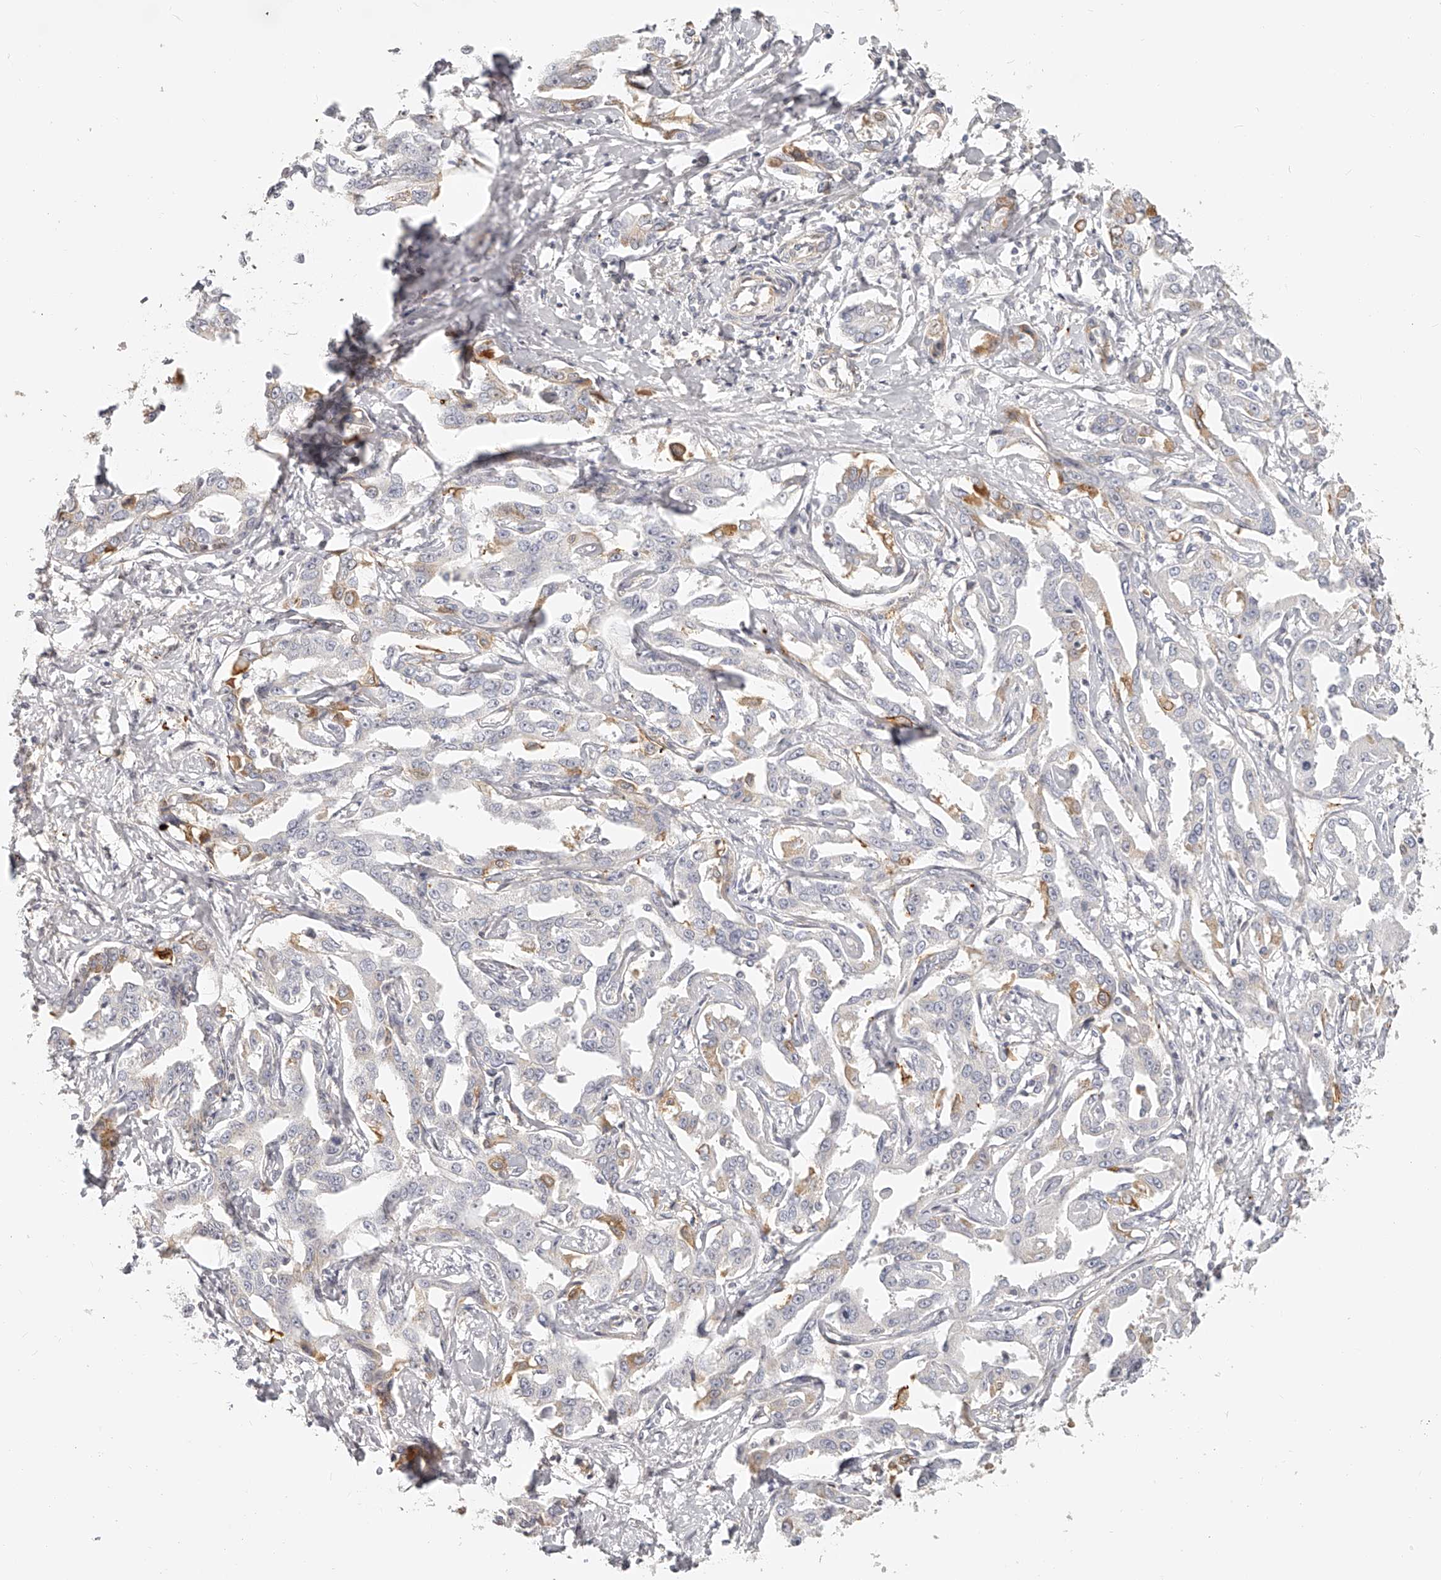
{"staining": {"intensity": "weak", "quantity": "<25%", "location": "cytoplasmic/membranous"}, "tissue": "liver cancer", "cell_type": "Tumor cells", "image_type": "cancer", "snomed": [{"axis": "morphology", "description": "Cholangiocarcinoma"}, {"axis": "topography", "description": "Liver"}], "caption": "Cholangiocarcinoma (liver) stained for a protein using immunohistochemistry (IHC) reveals no expression tumor cells.", "gene": "ITGB3", "patient": {"sex": "male", "age": 59}}